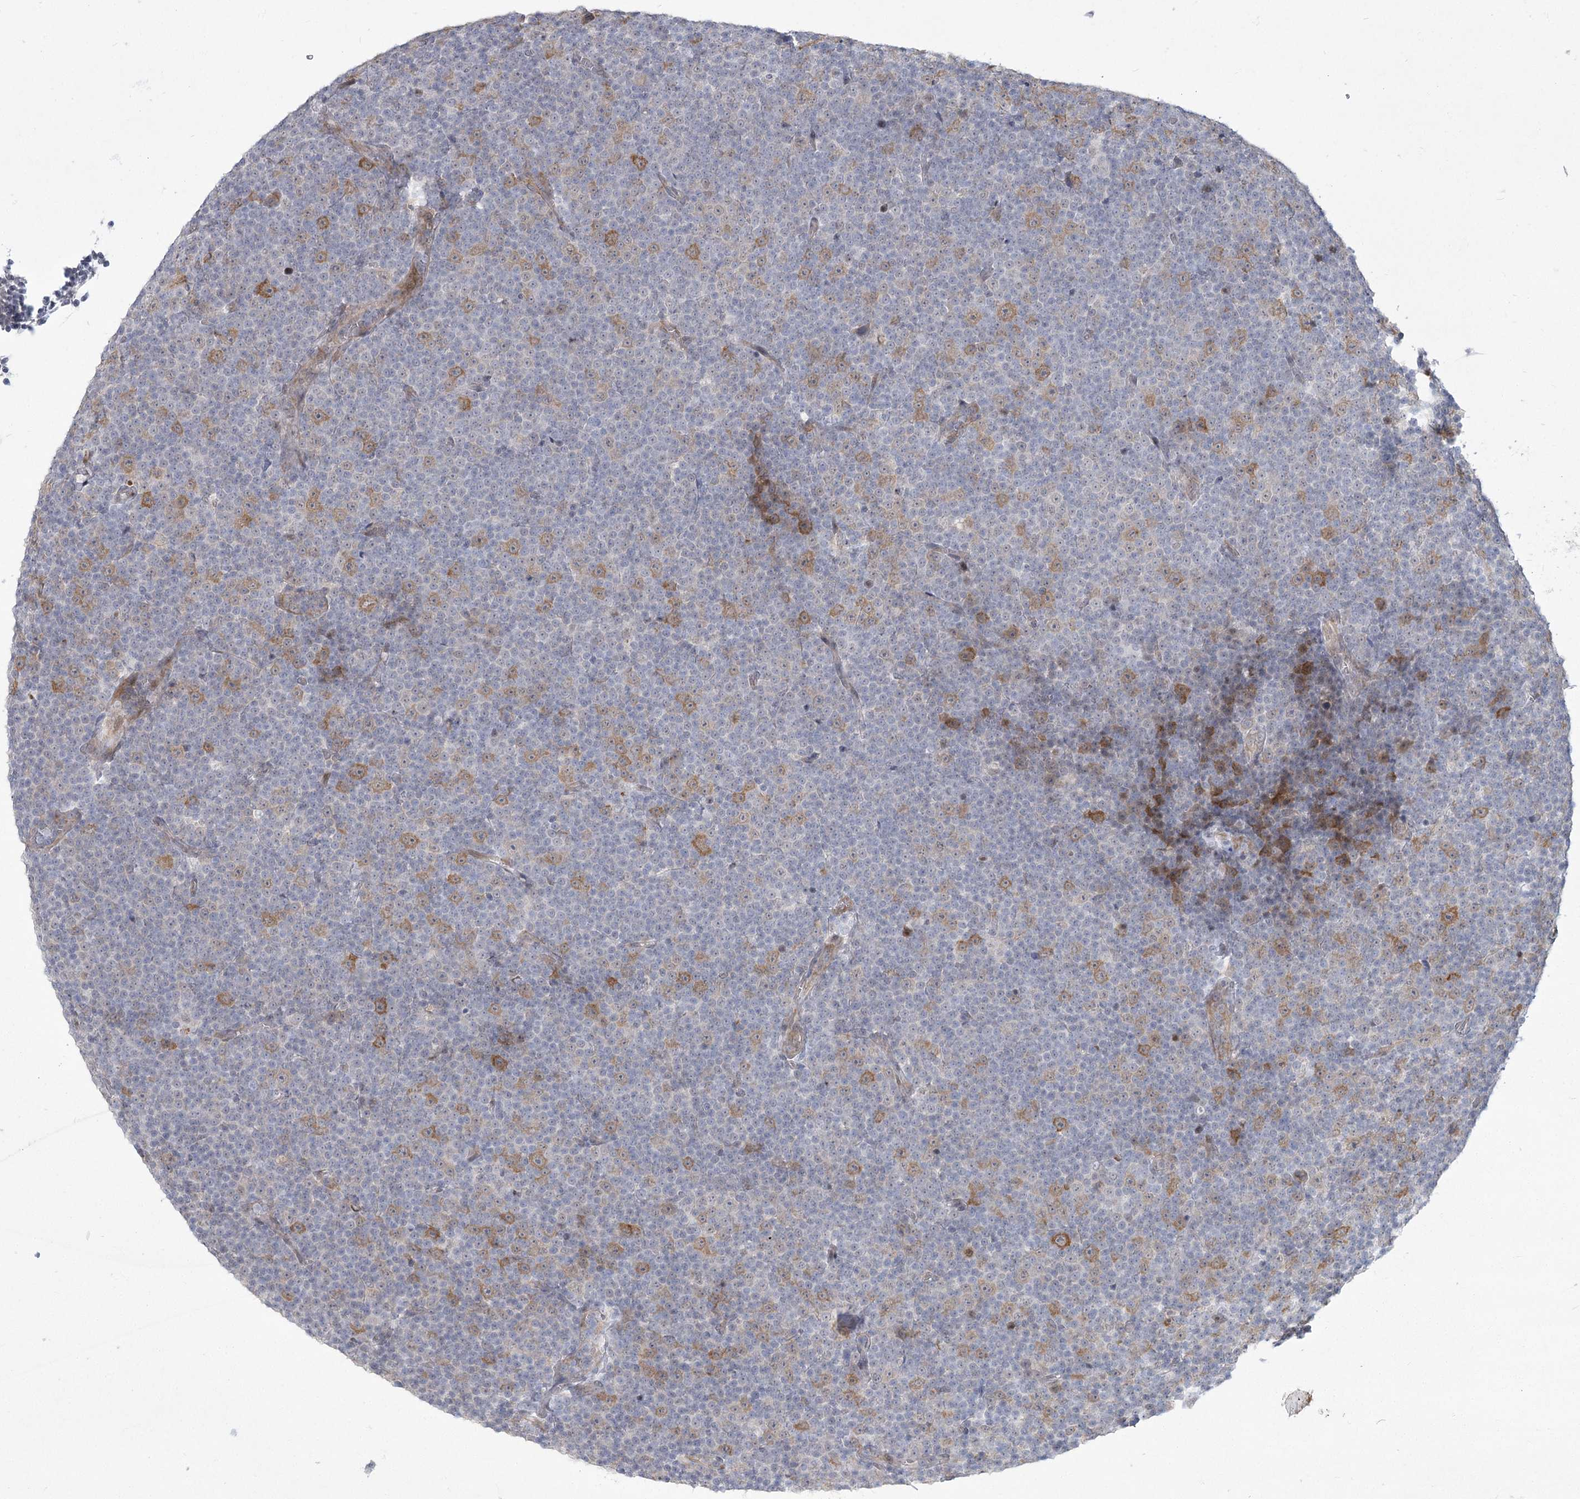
{"staining": {"intensity": "moderate", "quantity": "<25%", "location": "cytoplasmic/membranous"}, "tissue": "lymphoma", "cell_type": "Tumor cells", "image_type": "cancer", "snomed": [{"axis": "morphology", "description": "Malignant lymphoma, non-Hodgkin's type, Low grade"}, {"axis": "topography", "description": "Lymph node"}], "caption": "There is low levels of moderate cytoplasmic/membranous staining in tumor cells of malignant lymphoma, non-Hodgkin's type (low-grade), as demonstrated by immunohistochemical staining (brown color).", "gene": "YBX3", "patient": {"sex": "female", "age": 67}}